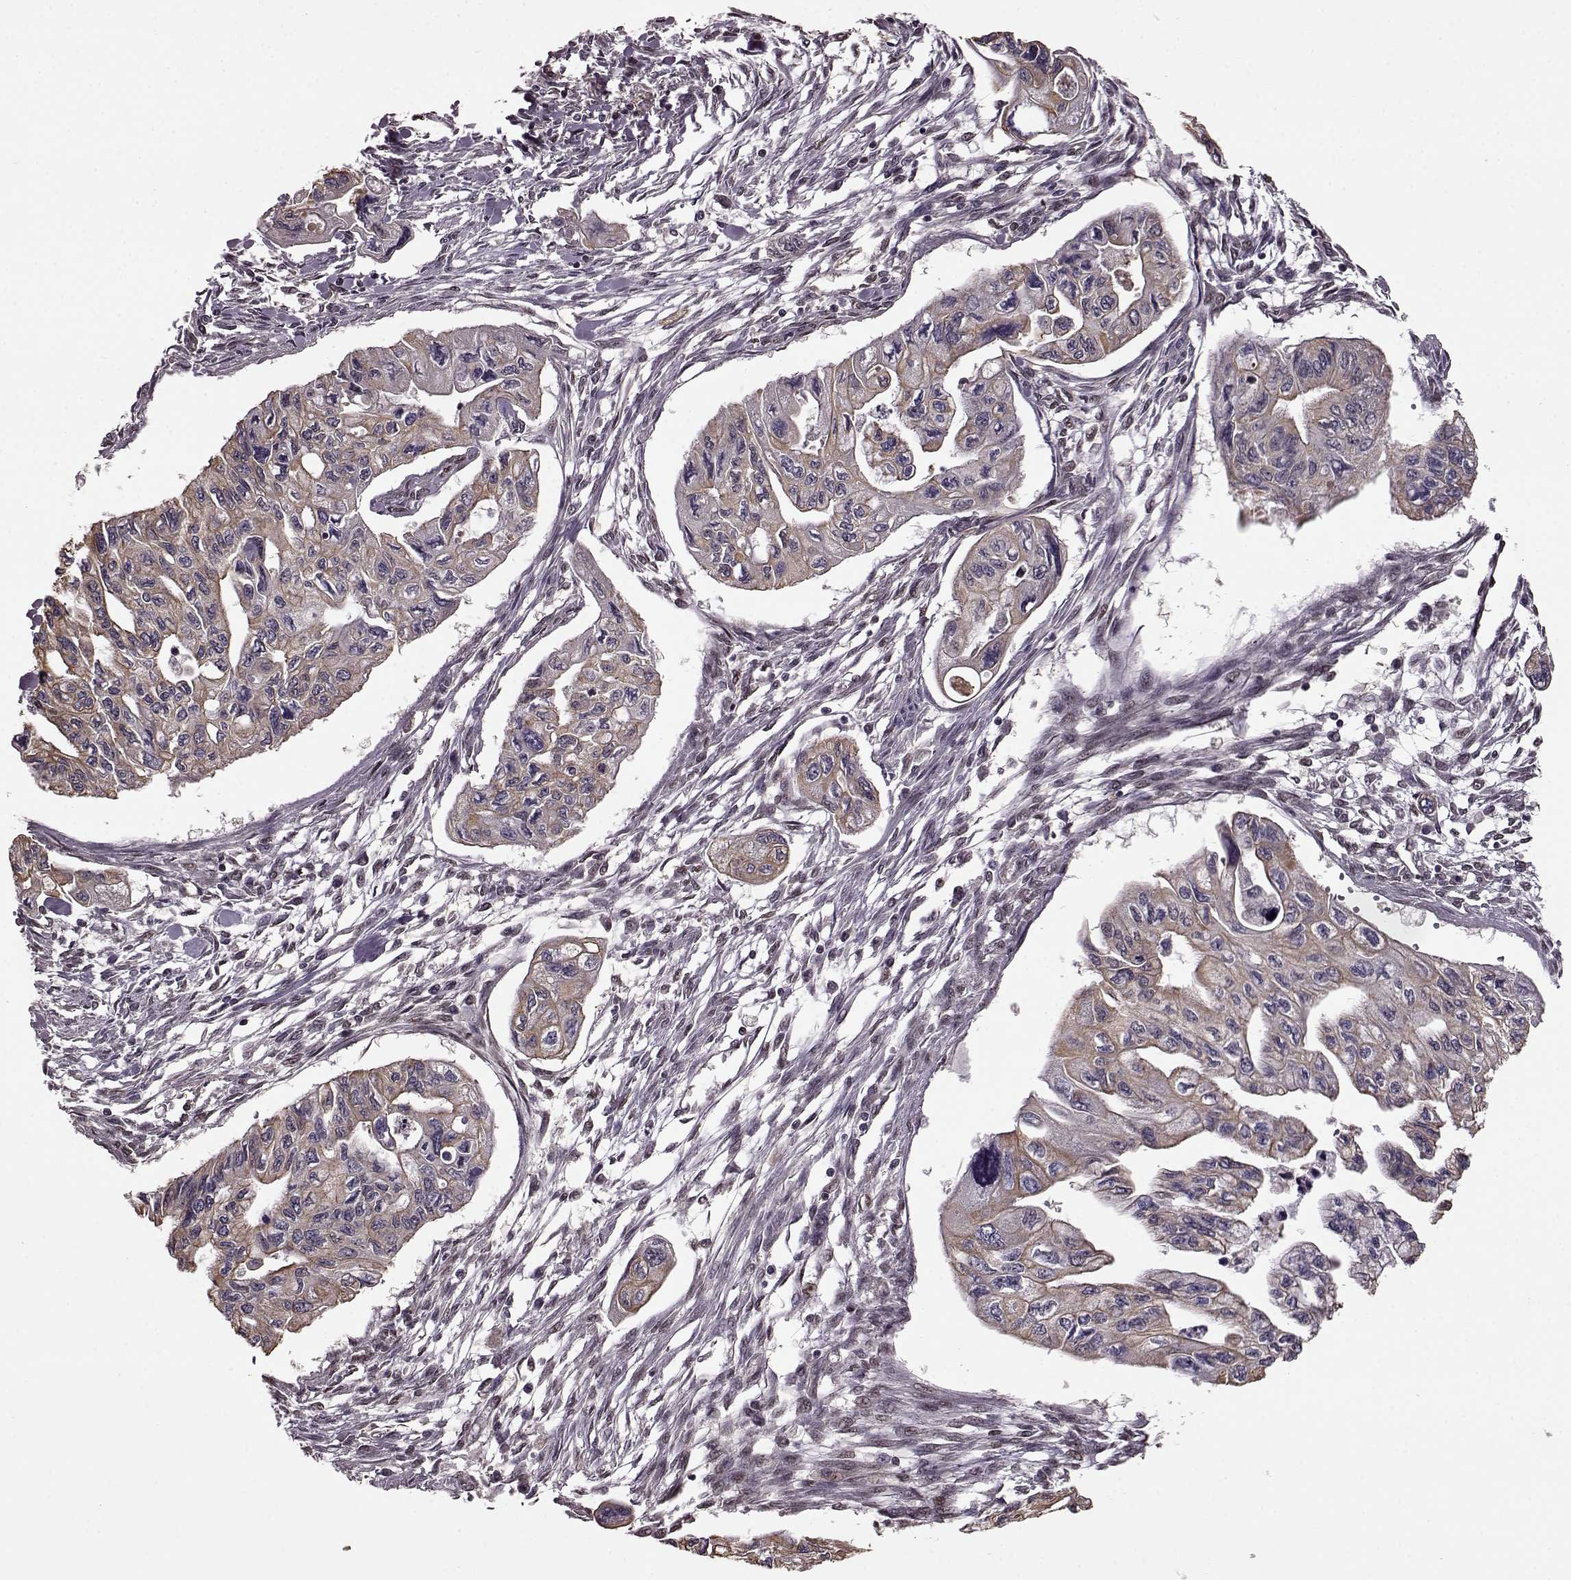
{"staining": {"intensity": "weak", "quantity": ">75%", "location": "cytoplasmic/membranous"}, "tissue": "pancreatic cancer", "cell_type": "Tumor cells", "image_type": "cancer", "snomed": [{"axis": "morphology", "description": "Adenocarcinoma, NOS"}, {"axis": "topography", "description": "Pancreas"}], "caption": "Pancreatic adenocarcinoma stained with DAB (3,3'-diaminobenzidine) immunohistochemistry displays low levels of weak cytoplasmic/membranous positivity in about >75% of tumor cells. The protein of interest is shown in brown color, while the nuclei are stained blue.", "gene": "FTO", "patient": {"sex": "female", "age": 76}}